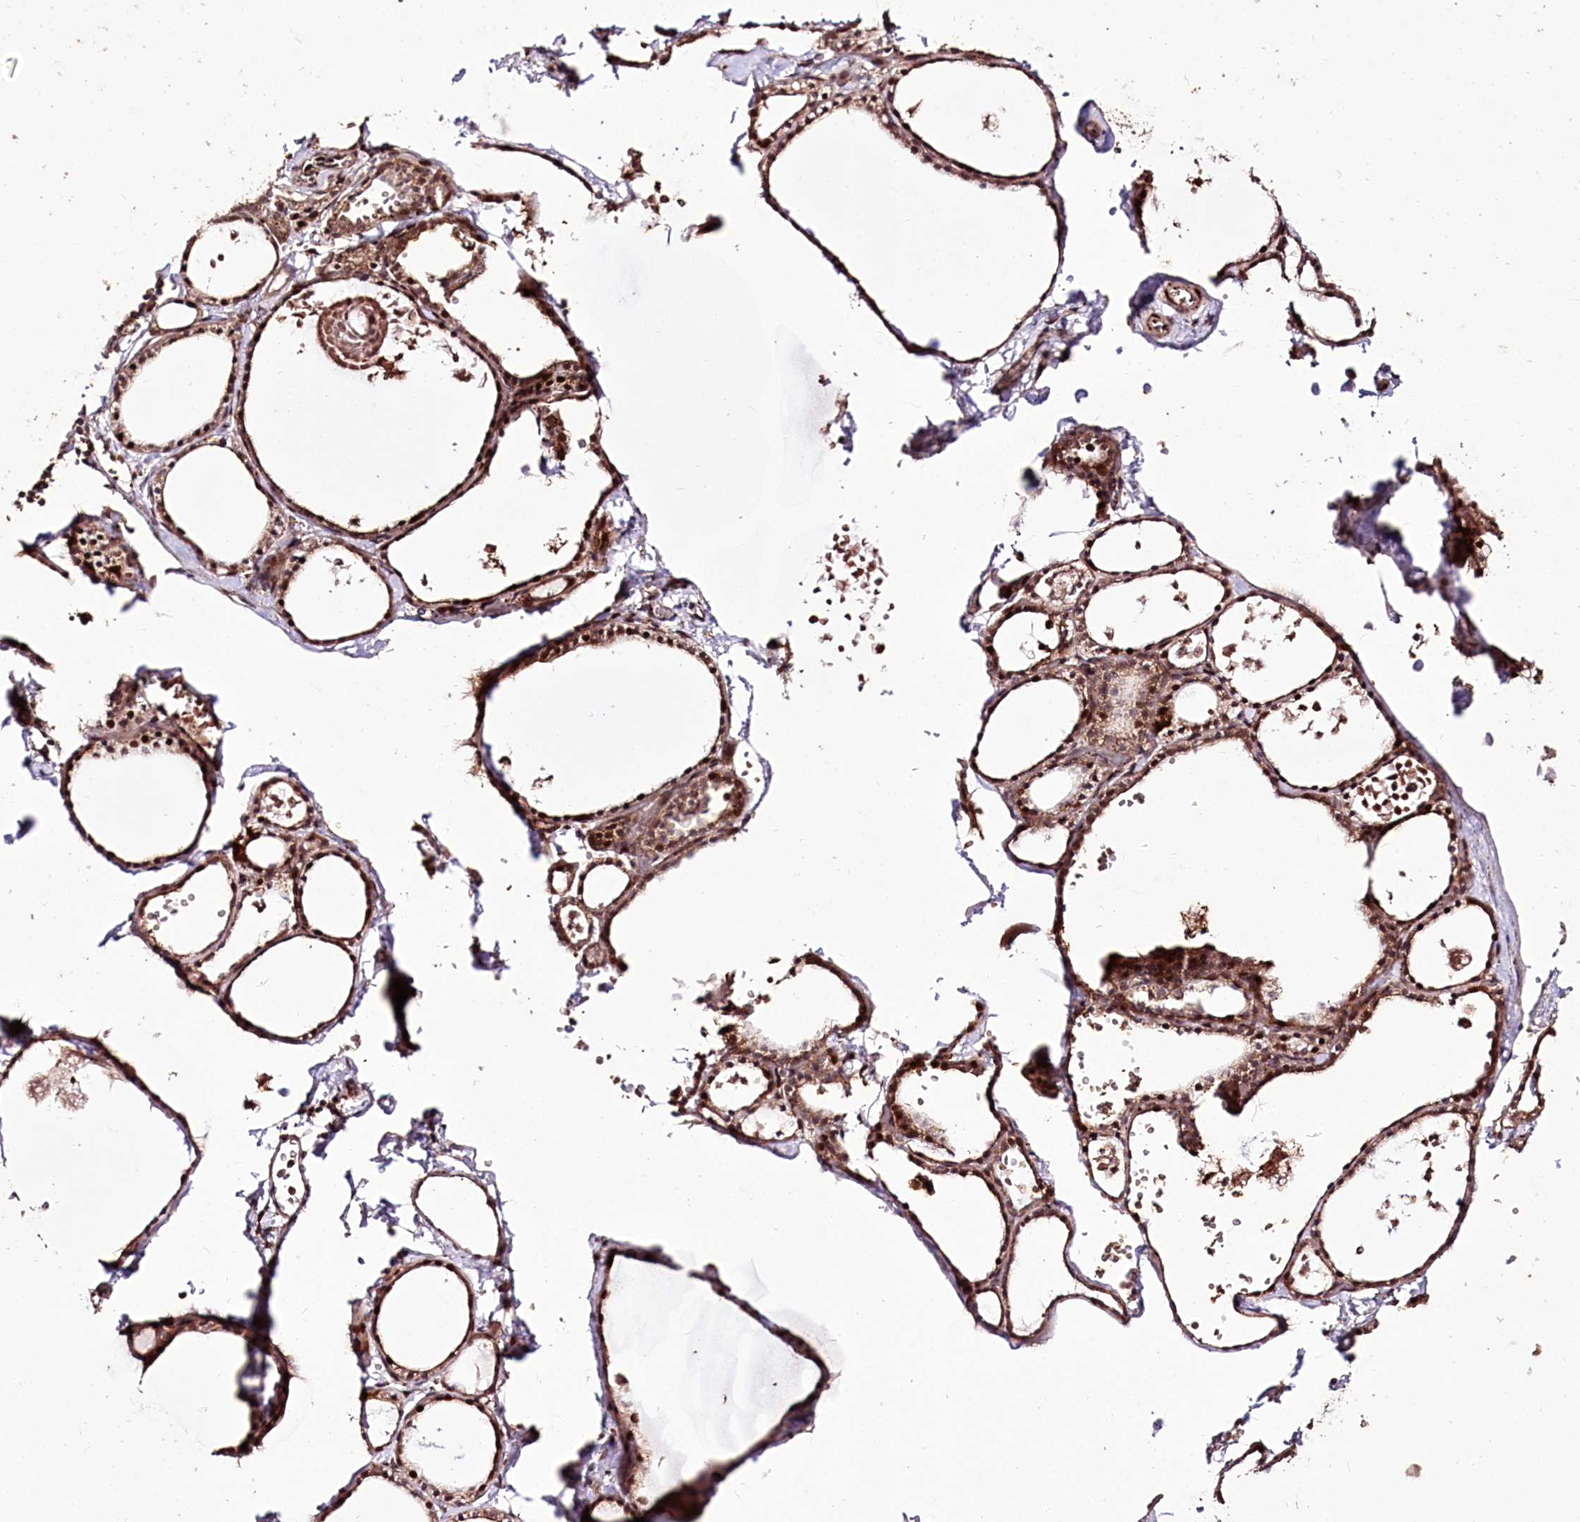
{"staining": {"intensity": "moderate", "quantity": ">75%", "location": "cytoplasmic/membranous,nuclear"}, "tissue": "thyroid gland", "cell_type": "Glandular cells", "image_type": "normal", "snomed": [{"axis": "morphology", "description": "Normal tissue, NOS"}, {"axis": "topography", "description": "Thyroid gland"}], "caption": "High-power microscopy captured an immunohistochemistry (IHC) micrograph of benign thyroid gland, revealing moderate cytoplasmic/membranous,nuclear expression in approximately >75% of glandular cells.", "gene": "CARD19", "patient": {"sex": "male", "age": 56}}